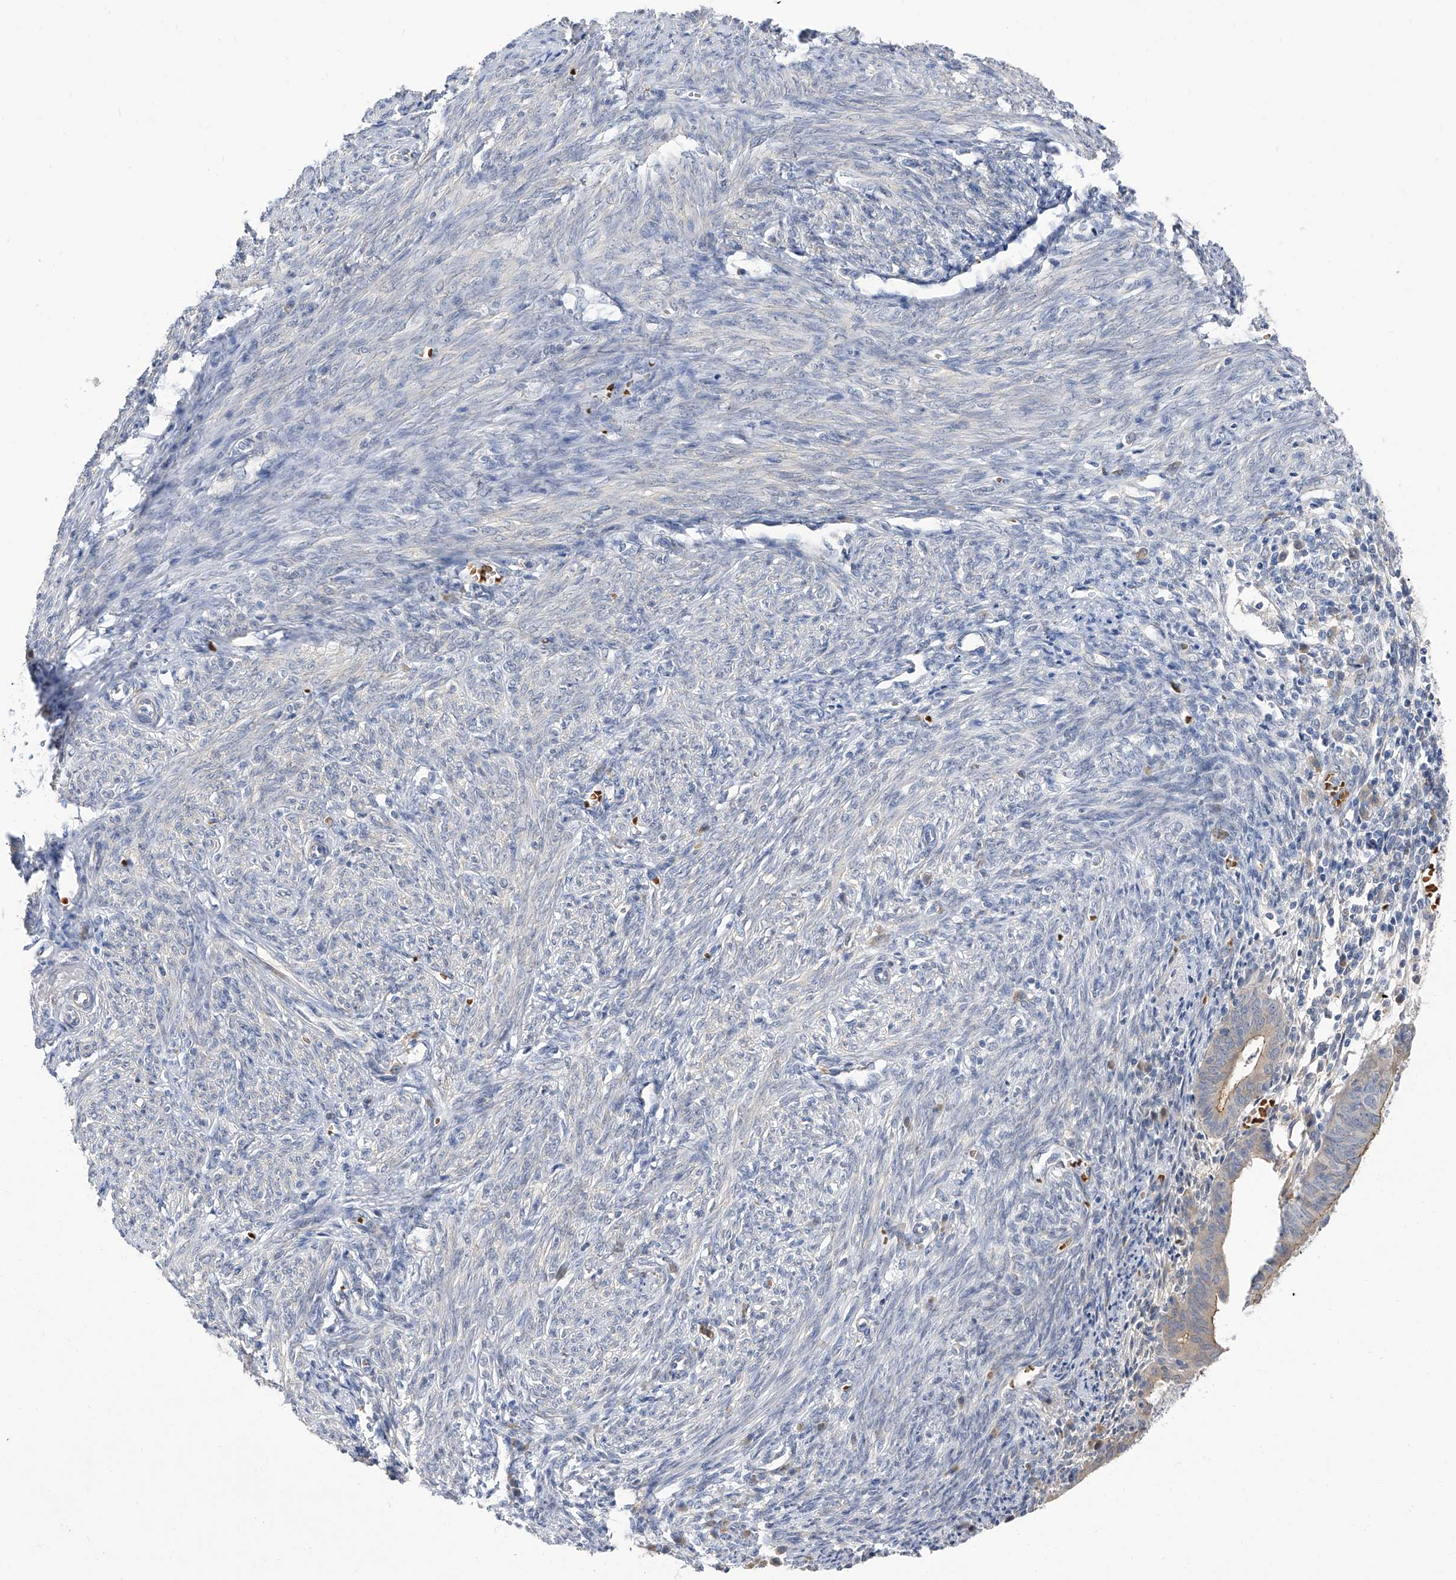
{"staining": {"intensity": "moderate", "quantity": "25%-75%", "location": "cytoplasmic/membranous"}, "tissue": "endometrial cancer", "cell_type": "Tumor cells", "image_type": "cancer", "snomed": [{"axis": "morphology", "description": "Adenocarcinoma, NOS"}, {"axis": "topography", "description": "Uterus"}], "caption": "Immunohistochemistry (IHC) histopathology image of endometrial cancer (adenocarcinoma) stained for a protein (brown), which reveals medium levels of moderate cytoplasmic/membranous staining in about 25%-75% of tumor cells.", "gene": "PARD3", "patient": {"sex": "female", "age": 77}}